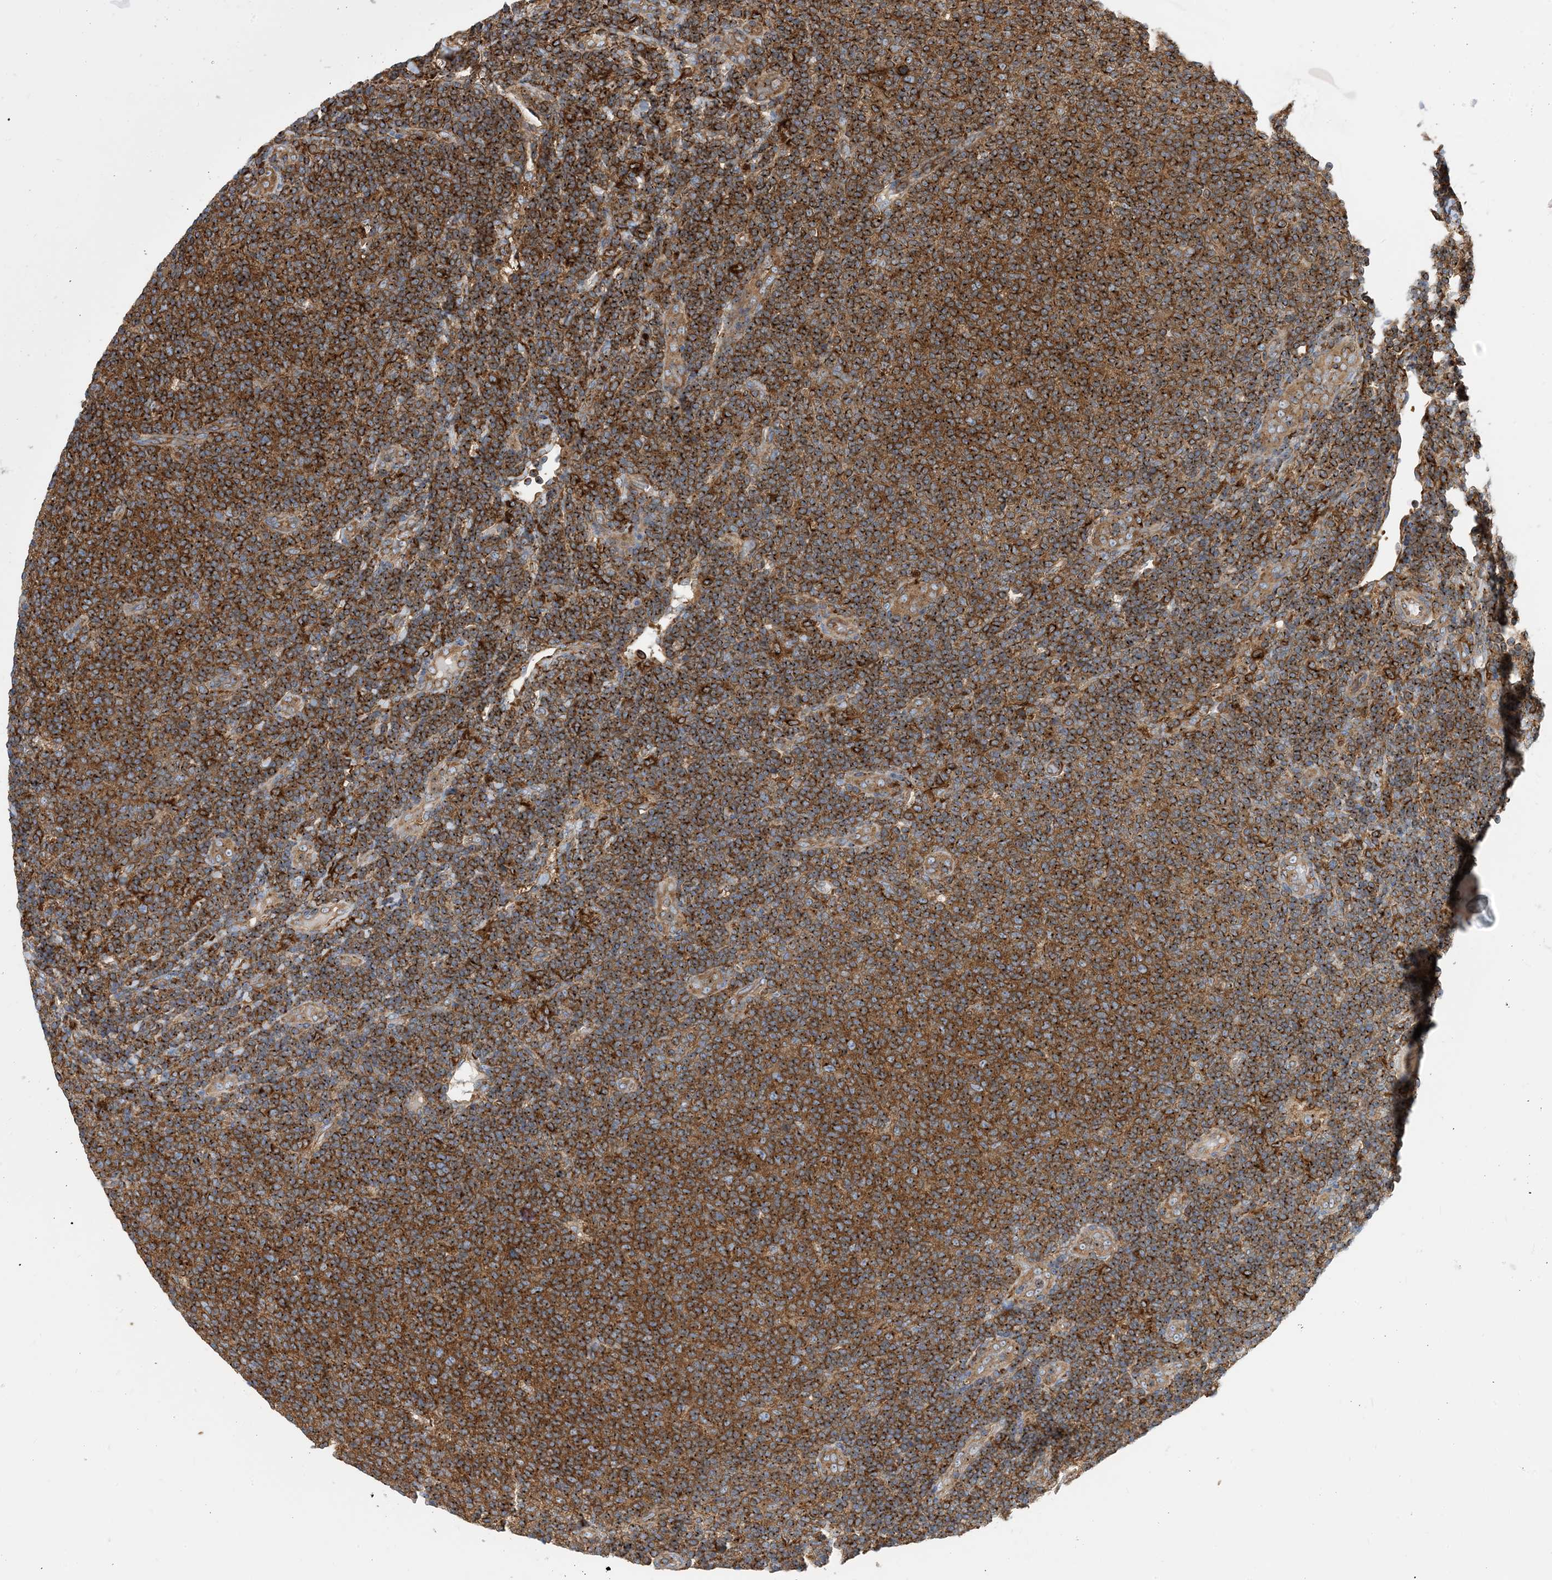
{"staining": {"intensity": "moderate", "quantity": ">75%", "location": "cytoplasmic/membranous"}, "tissue": "lymphoma", "cell_type": "Tumor cells", "image_type": "cancer", "snomed": [{"axis": "morphology", "description": "Malignant lymphoma, non-Hodgkin's type, Low grade"}, {"axis": "topography", "description": "Lymph node"}], "caption": "Approximately >75% of tumor cells in lymphoma demonstrate moderate cytoplasmic/membranous protein staining as visualized by brown immunohistochemical staining.", "gene": "DYNC1LI1", "patient": {"sex": "male", "age": 66}}